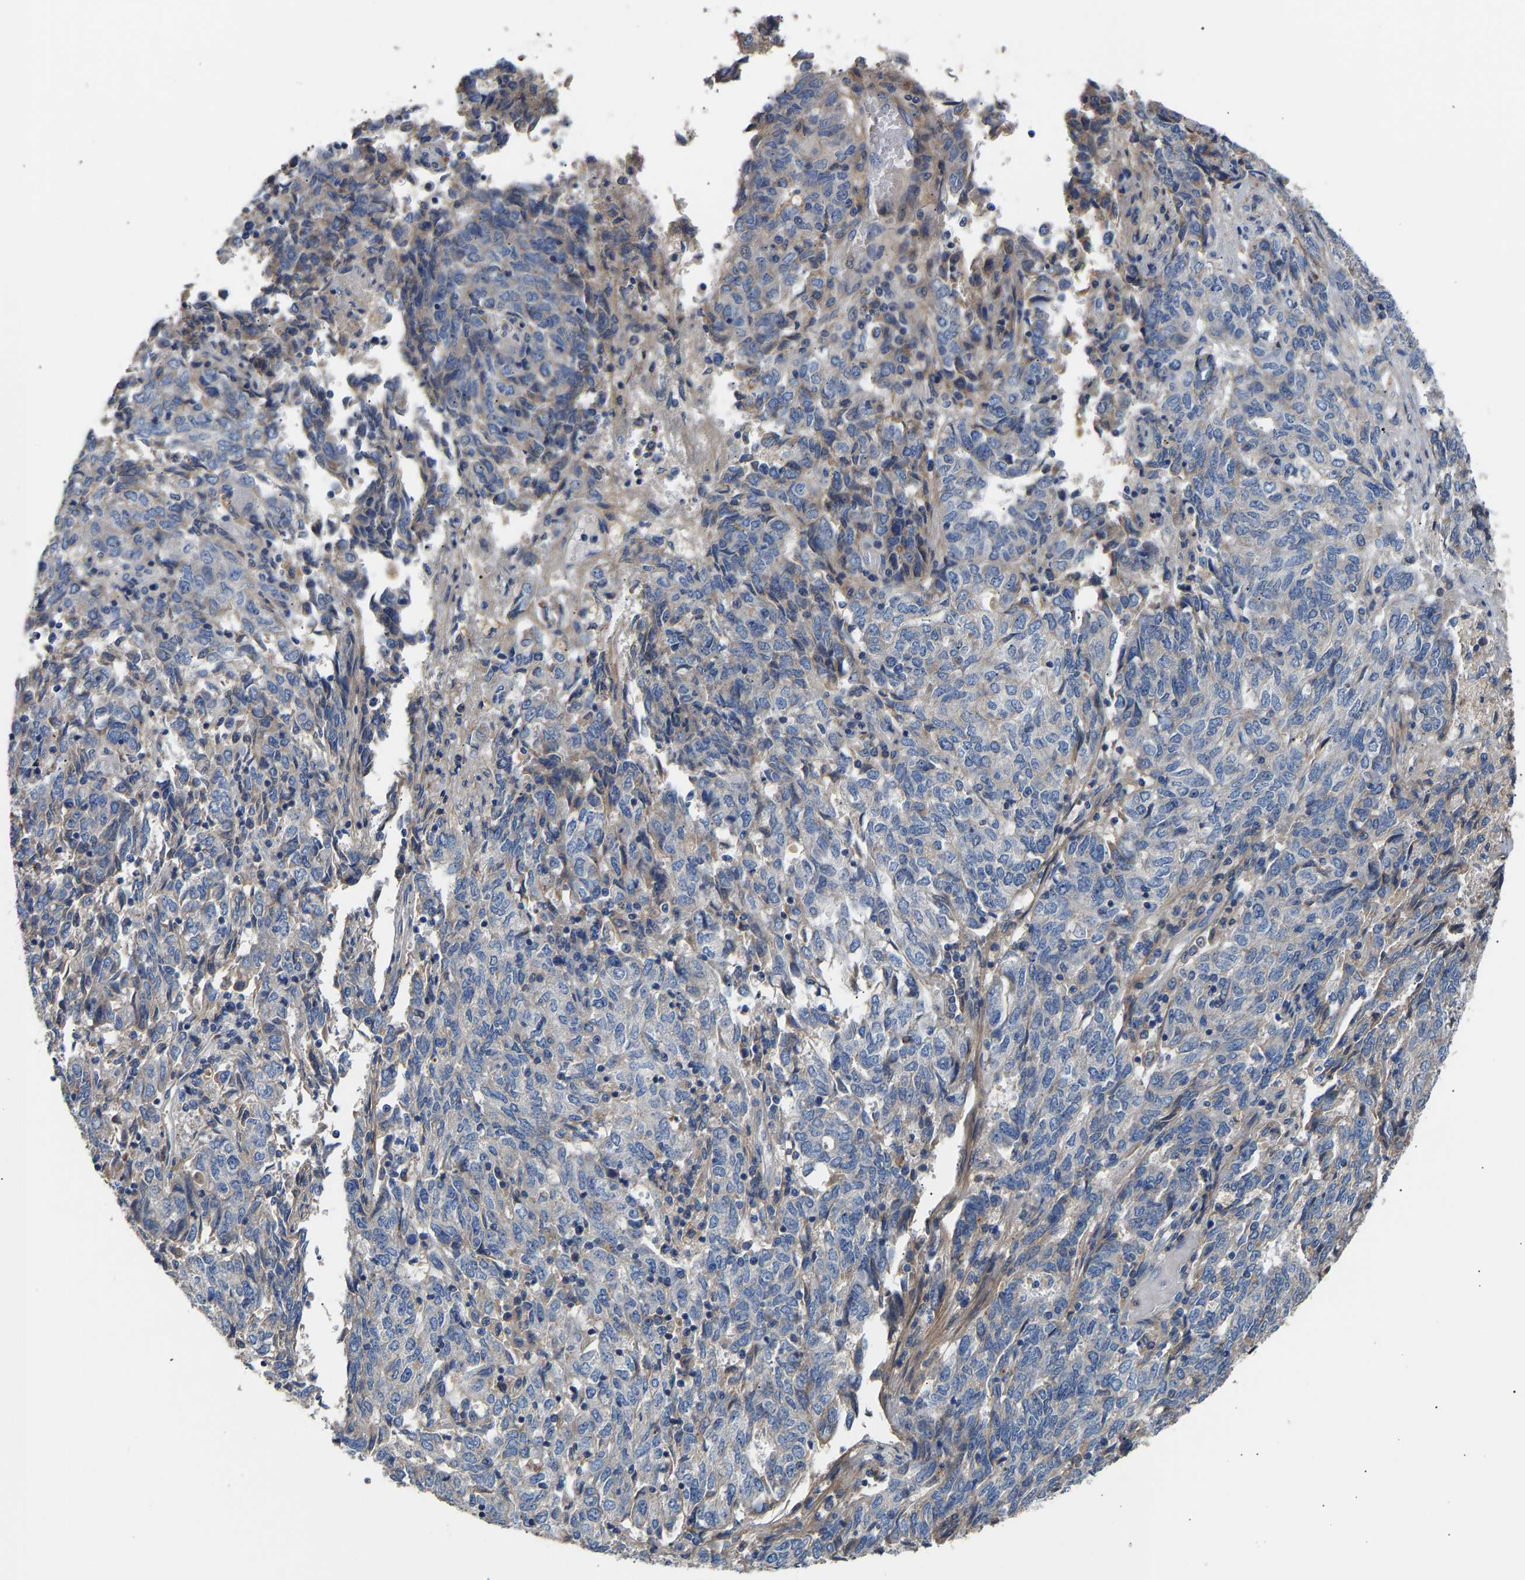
{"staining": {"intensity": "negative", "quantity": "none", "location": "none"}, "tissue": "endometrial cancer", "cell_type": "Tumor cells", "image_type": "cancer", "snomed": [{"axis": "morphology", "description": "Adenocarcinoma, NOS"}, {"axis": "topography", "description": "Endometrium"}], "caption": "The histopathology image demonstrates no staining of tumor cells in endometrial cancer.", "gene": "CCDC171", "patient": {"sex": "female", "age": 80}}